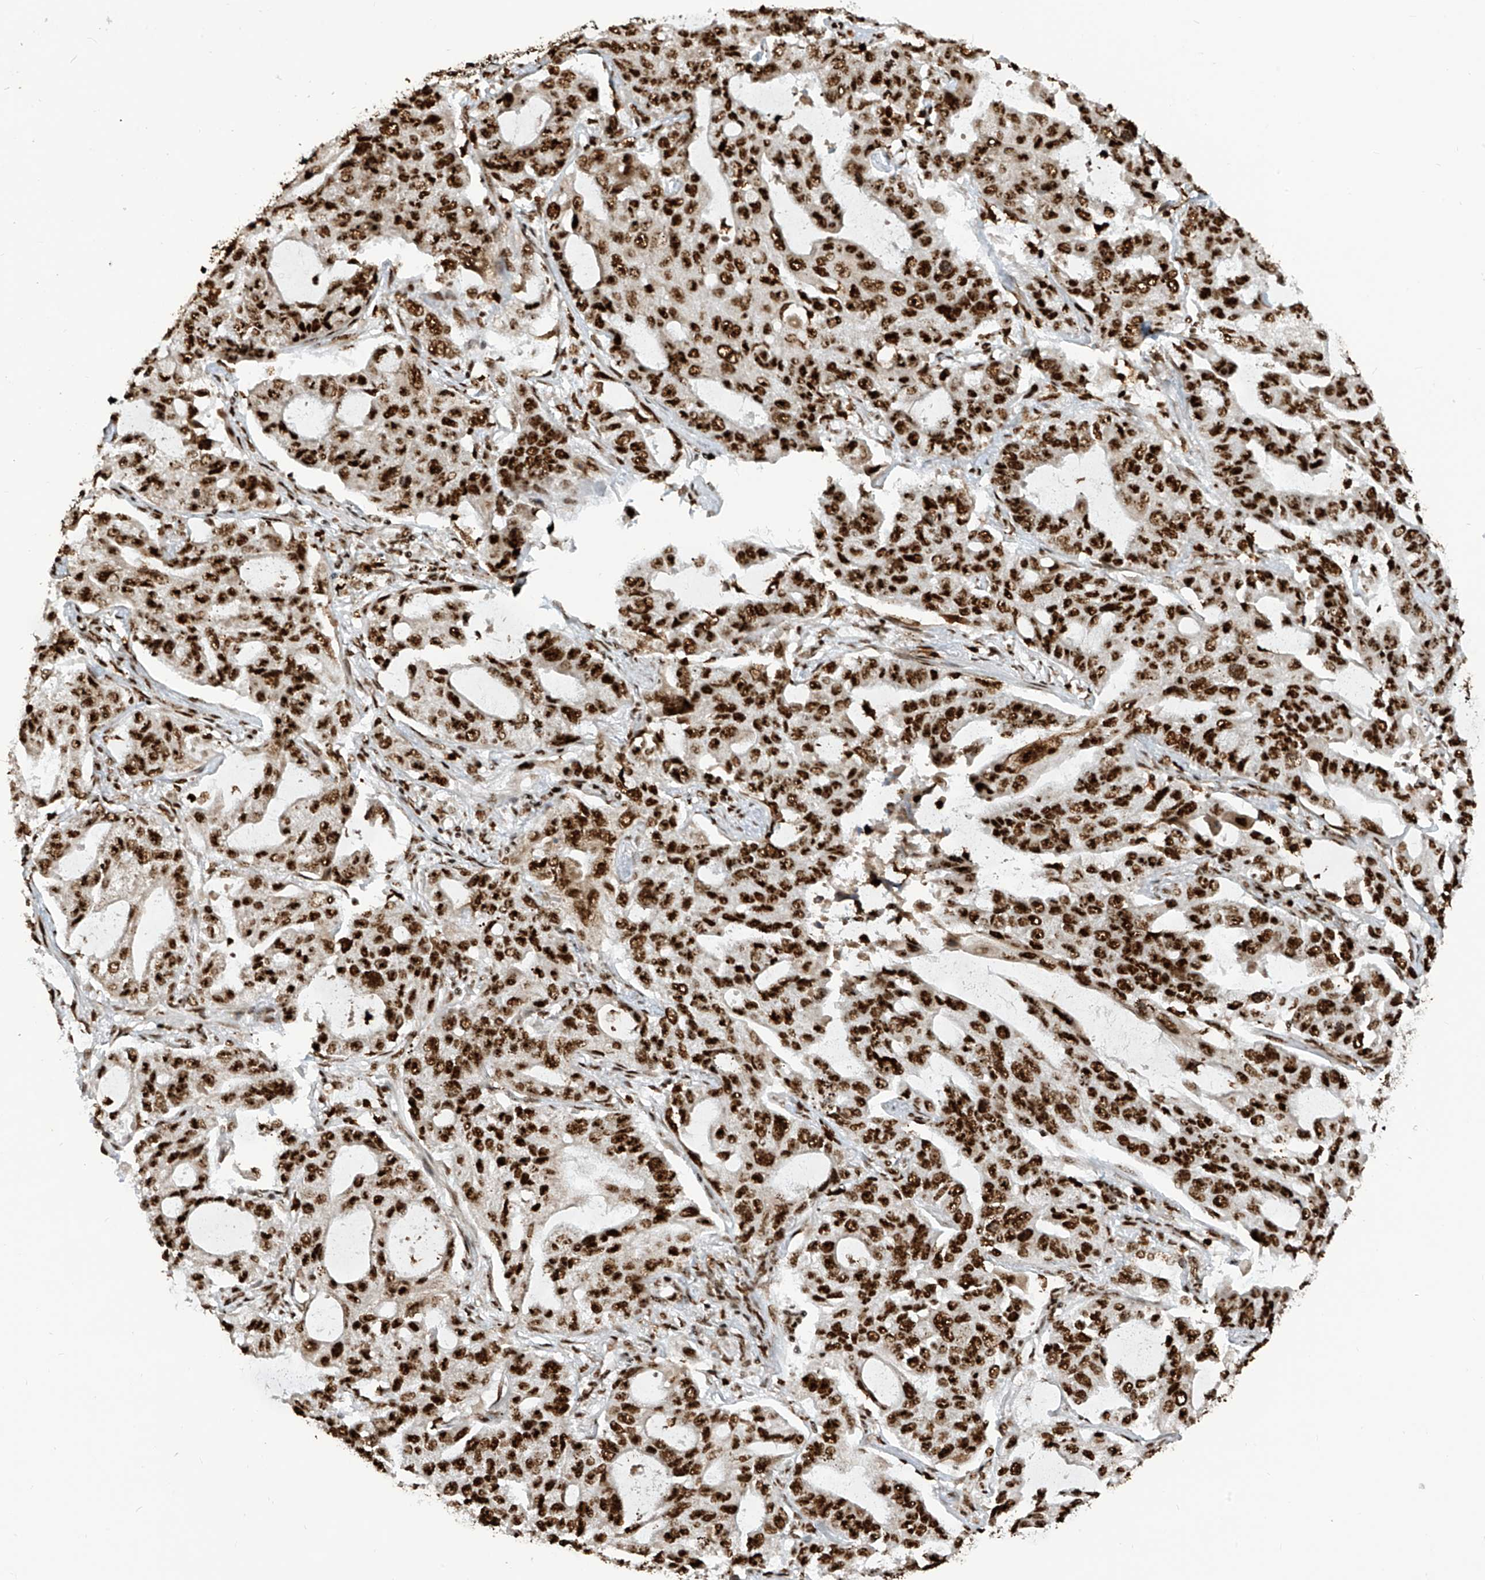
{"staining": {"intensity": "strong", "quantity": ">75%", "location": "nuclear"}, "tissue": "lung cancer", "cell_type": "Tumor cells", "image_type": "cancer", "snomed": [{"axis": "morphology", "description": "Adenocarcinoma, NOS"}, {"axis": "topography", "description": "Lung"}], "caption": "A histopathology image showing strong nuclear positivity in approximately >75% of tumor cells in adenocarcinoma (lung), as visualized by brown immunohistochemical staining.", "gene": "LBH", "patient": {"sex": "male", "age": 64}}